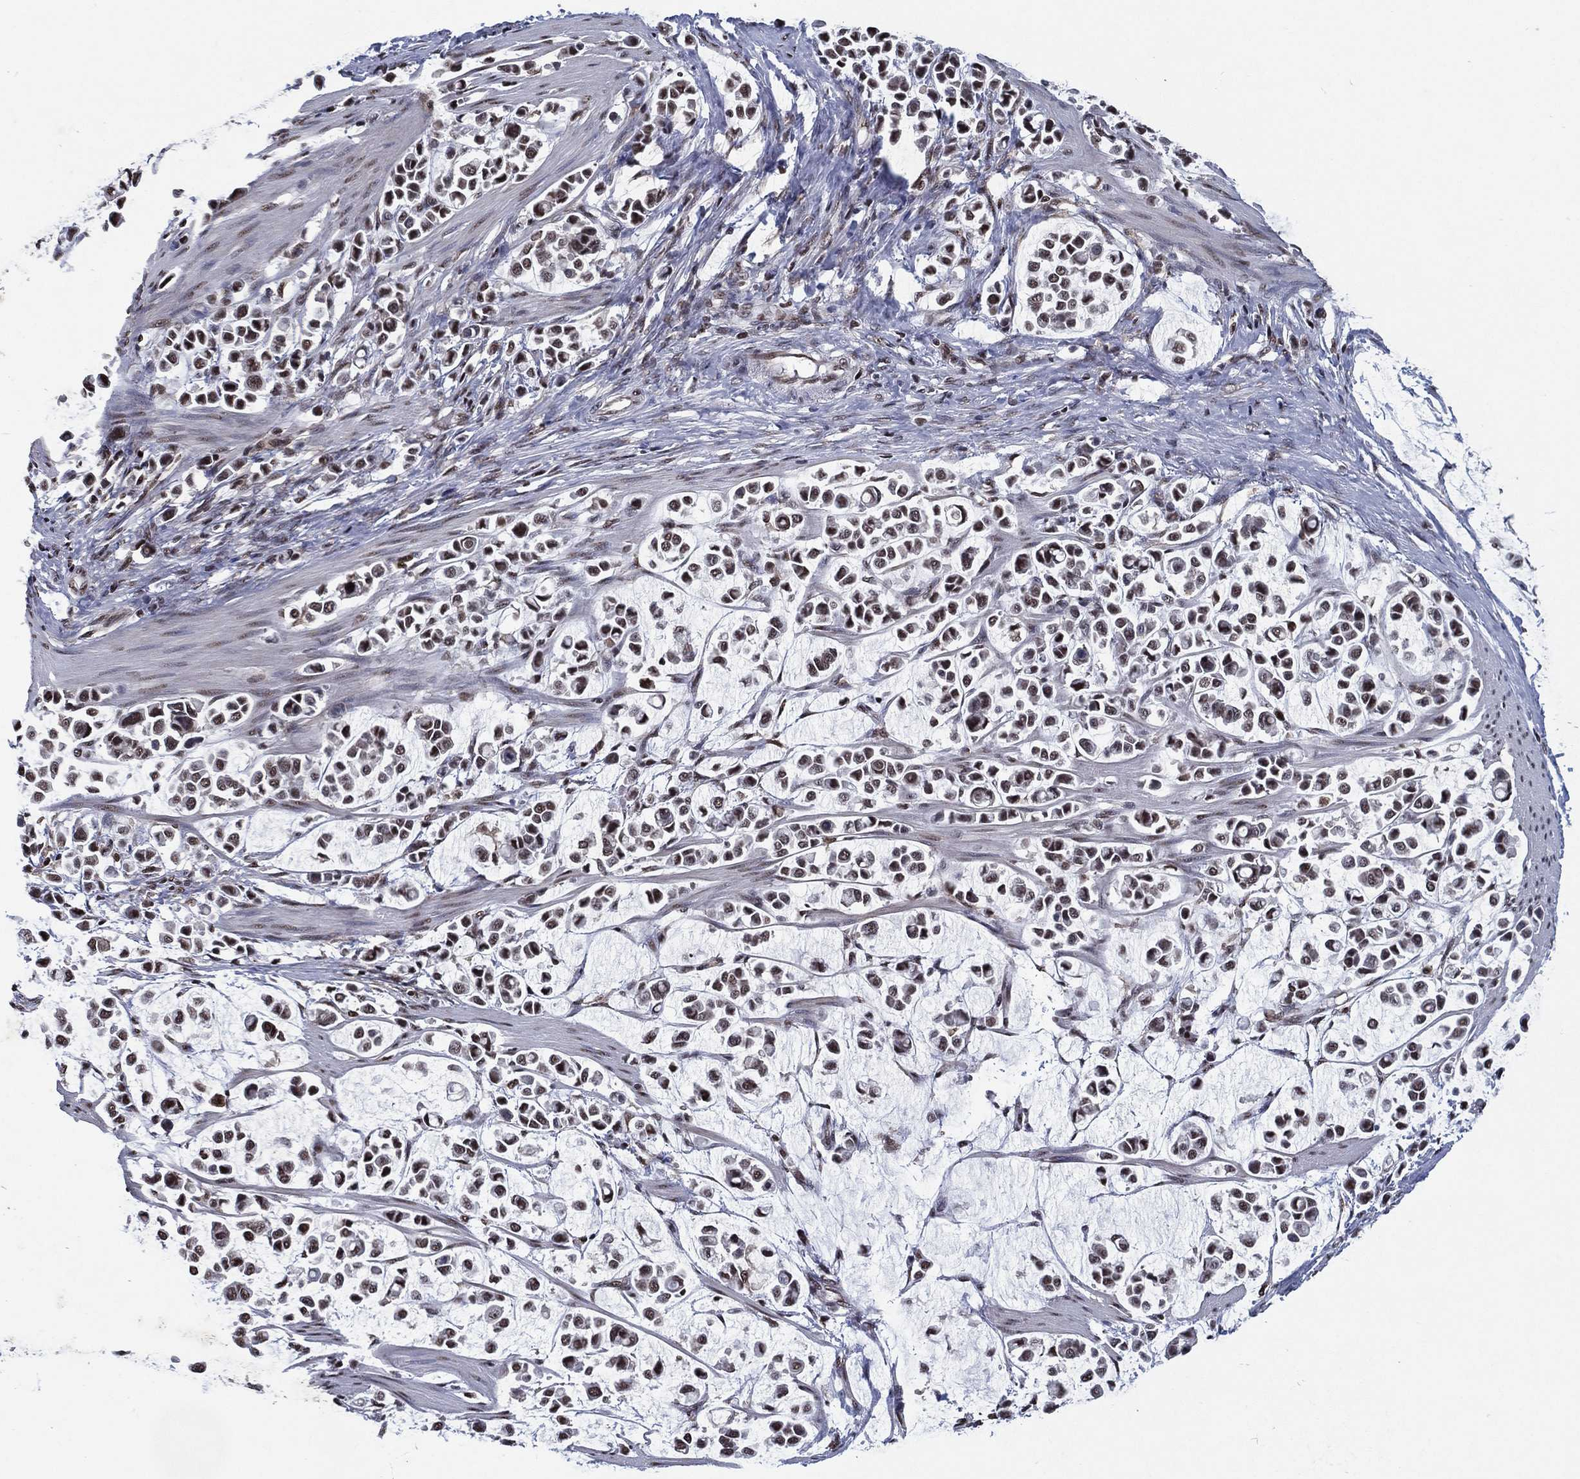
{"staining": {"intensity": "moderate", "quantity": "25%-75%", "location": "nuclear"}, "tissue": "stomach cancer", "cell_type": "Tumor cells", "image_type": "cancer", "snomed": [{"axis": "morphology", "description": "Adenocarcinoma, NOS"}, {"axis": "topography", "description": "Stomach"}], "caption": "An image showing moderate nuclear positivity in about 25%-75% of tumor cells in adenocarcinoma (stomach), as visualized by brown immunohistochemical staining.", "gene": "ZBTB42", "patient": {"sex": "male", "age": 82}}